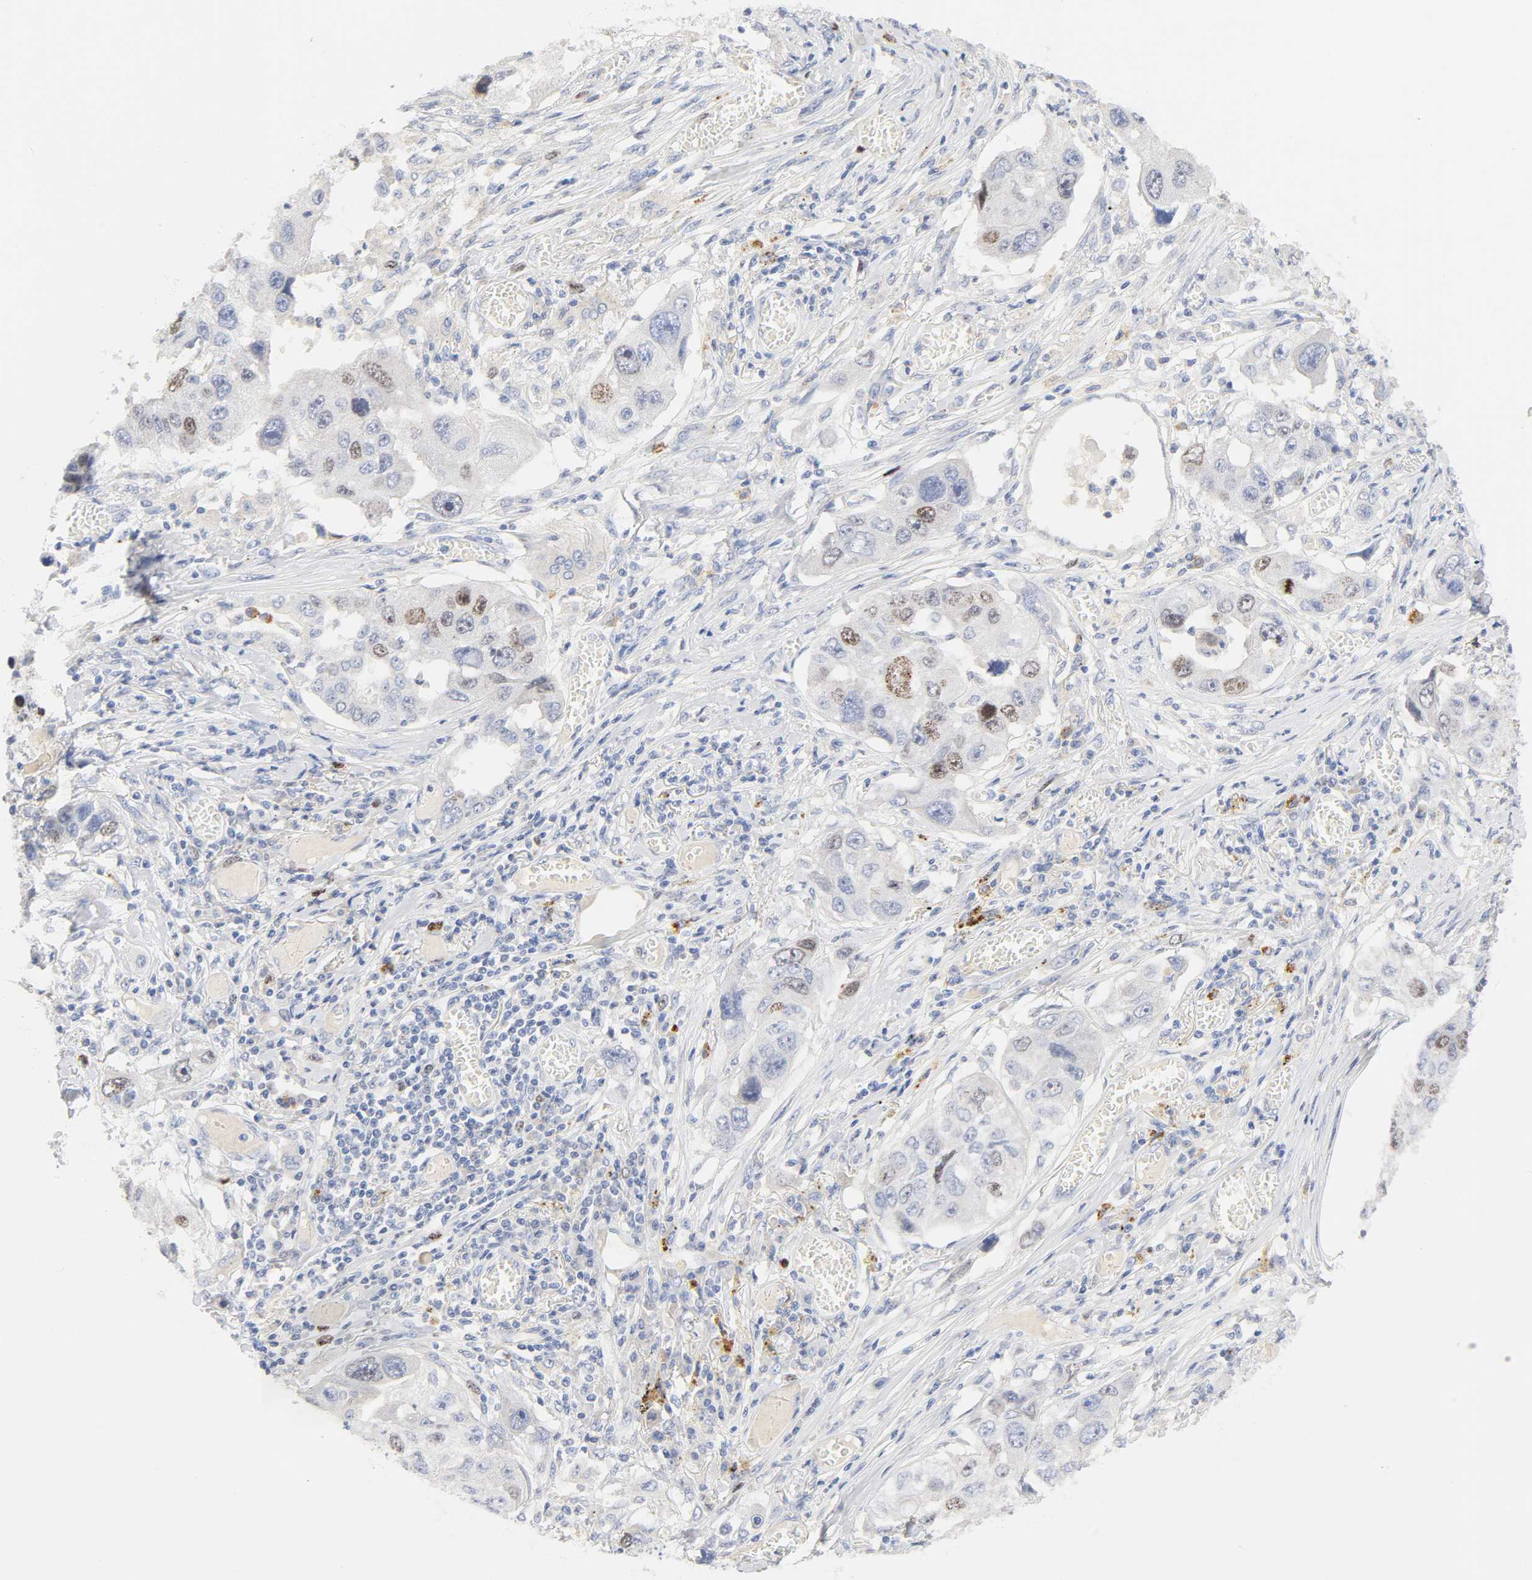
{"staining": {"intensity": "moderate", "quantity": "<25%", "location": "nuclear"}, "tissue": "lung cancer", "cell_type": "Tumor cells", "image_type": "cancer", "snomed": [{"axis": "morphology", "description": "Squamous cell carcinoma, NOS"}, {"axis": "topography", "description": "Lung"}], "caption": "Moderate nuclear protein staining is present in approximately <25% of tumor cells in lung cancer. (Stains: DAB in brown, nuclei in blue, Microscopy: brightfield microscopy at high magnification).", "gene": "BIRC5", "patient": {"sex": "male", "age": 71}}